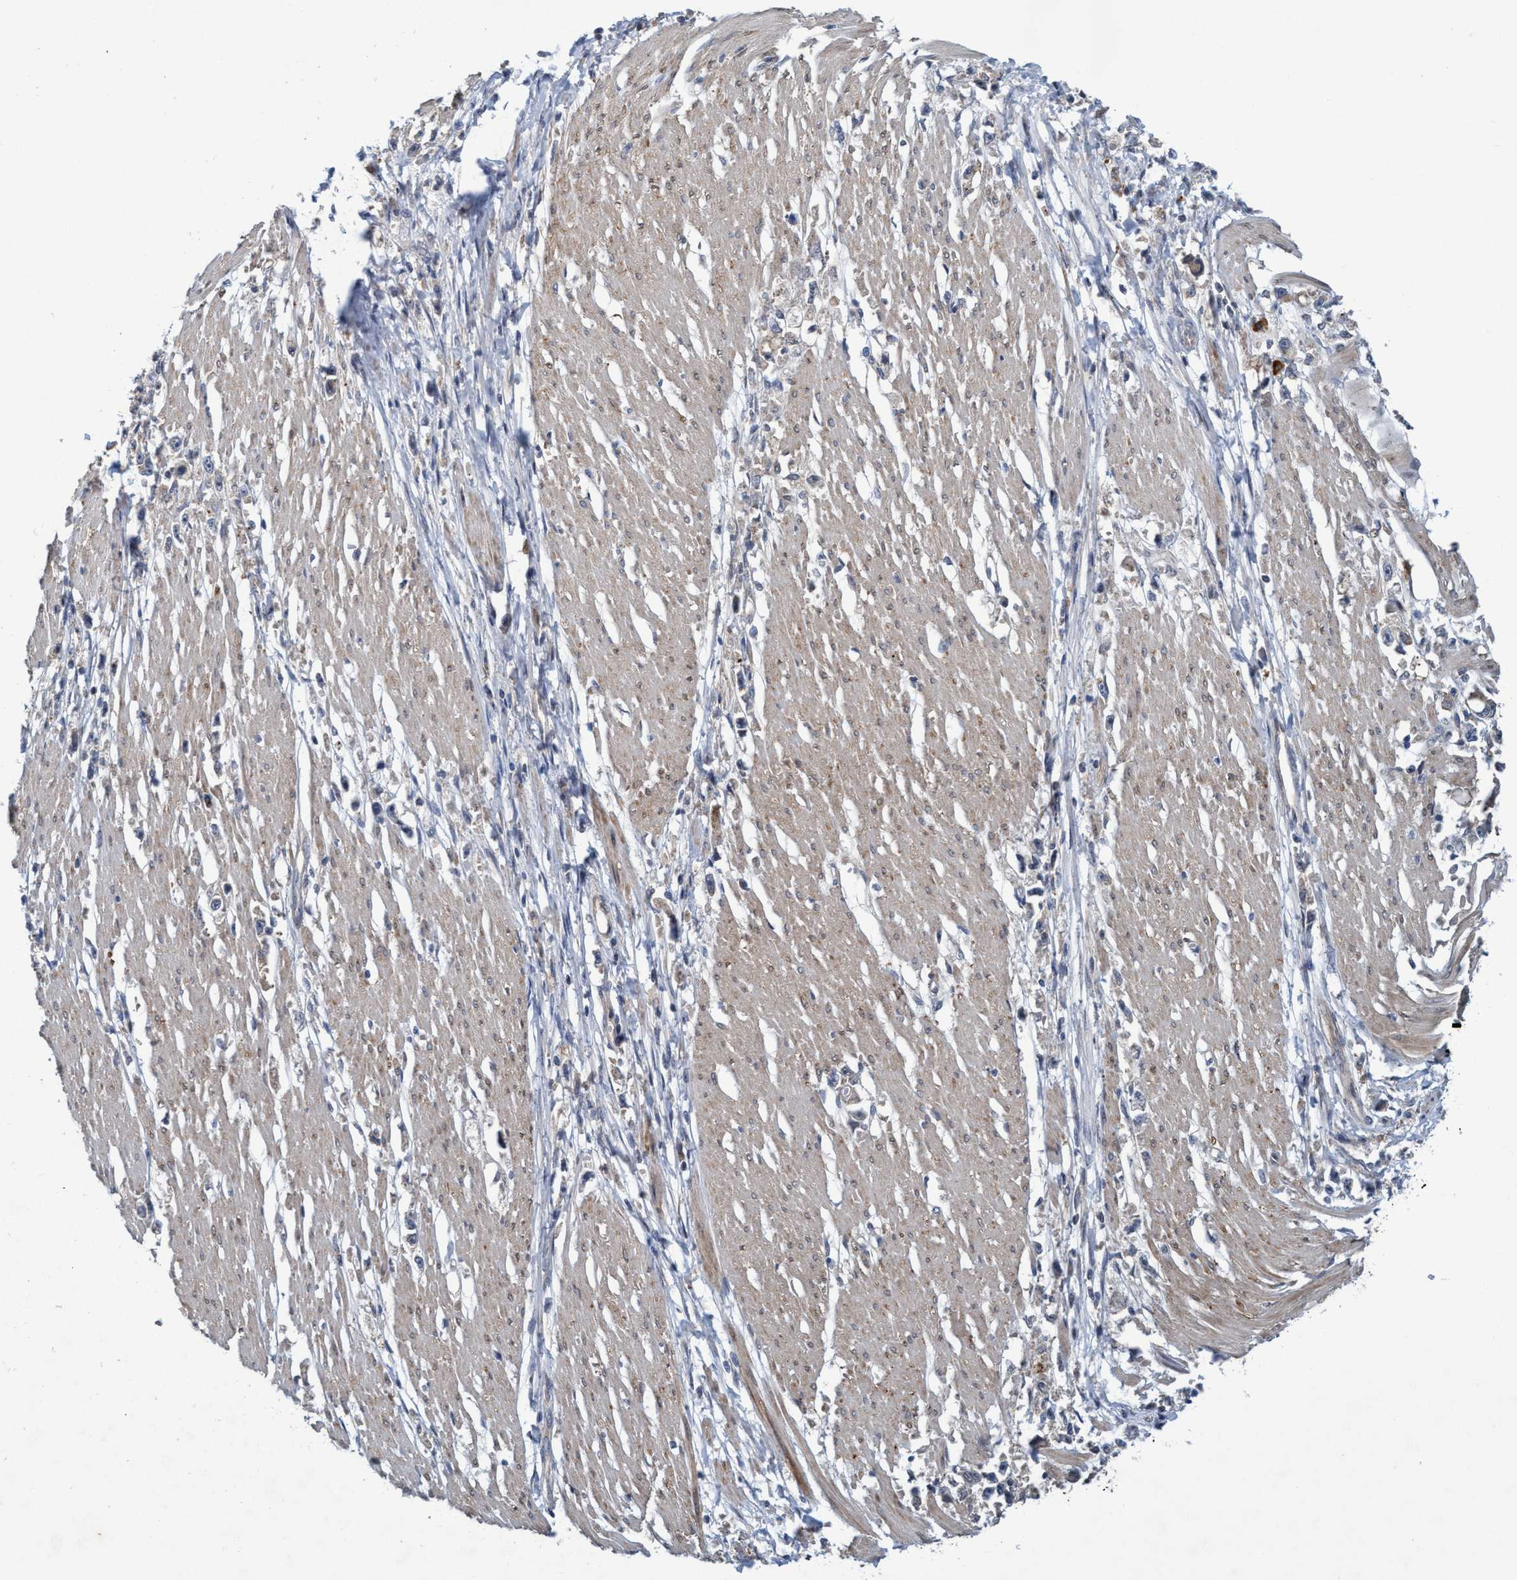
{"staining": {"intensity": "weak", "quantity": "<25%", "location": "cytoplasmic/membranous"}, "tissue": "stomach cancer", "cell_type": "Tumor cells", "image_type": "cancer", "snomed": [{"axis": "morphology", "description": "Adenocarcinoma, NOS"}, {"axis": "topography", "description": "Stomach"}], "caption": "The image exhibits no staining of tumor cells in stomach cancer.", "gene": "TRIM65", "patient": {"sex": "female", "age": 59}}